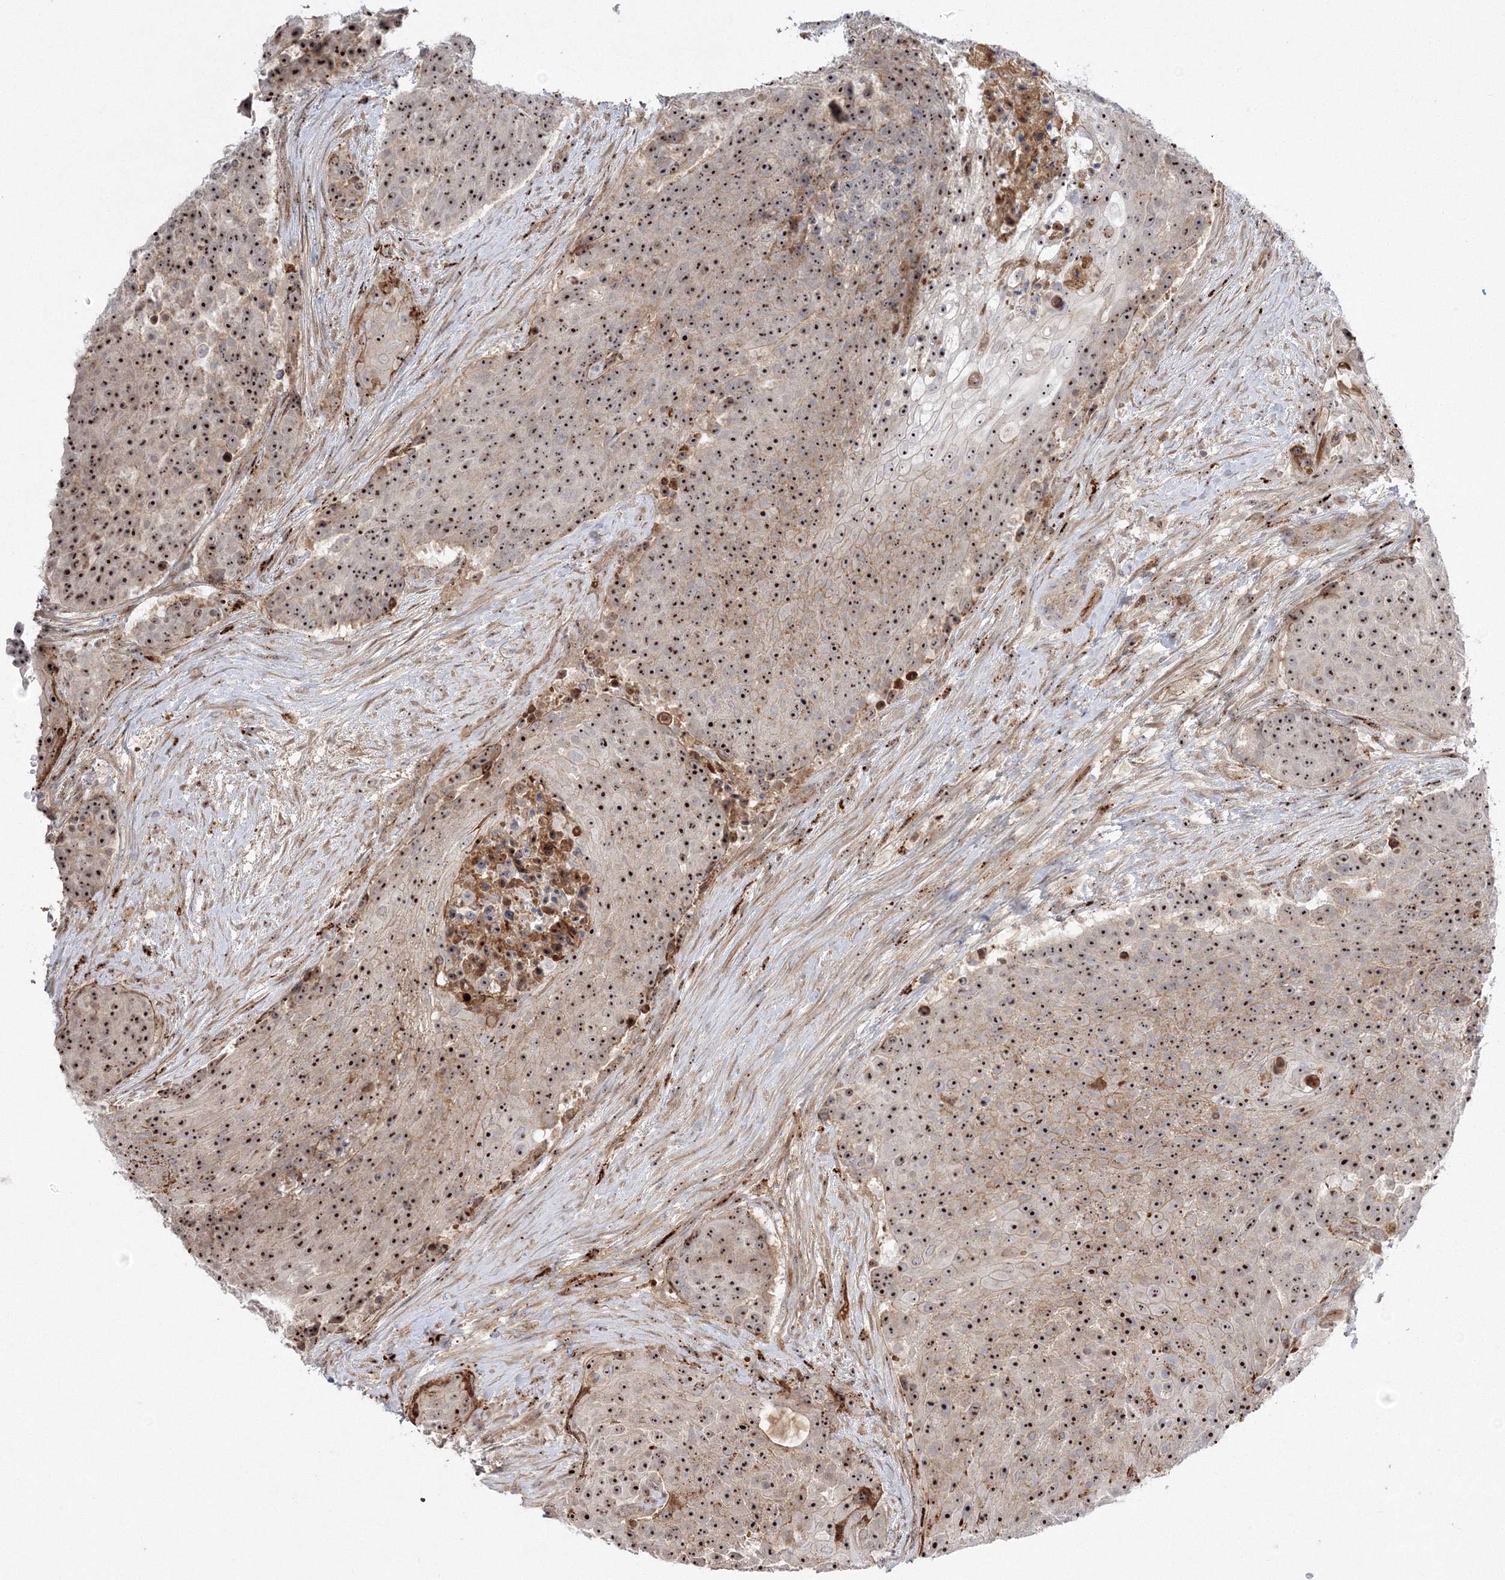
{"staining": {"intensity": "strong", "quantity": ">75%", "location": "nuclear"}, "tissue": "urothelial cancer", "cell_type": "Tumor cells", "image_type": "cancer", "snomed": [{"axis": "morphology", "description": "Urothelial carcinoma, High grade"}, {"axis": "topography", "description": "Urinary bladder"}], "caption": "Human high-grade urothelial carcinoma stained with a protein marker exhibits strong staining in tumor cells.", "gene": "NPM3", "patient": {"sex": "female", "age": 63}}